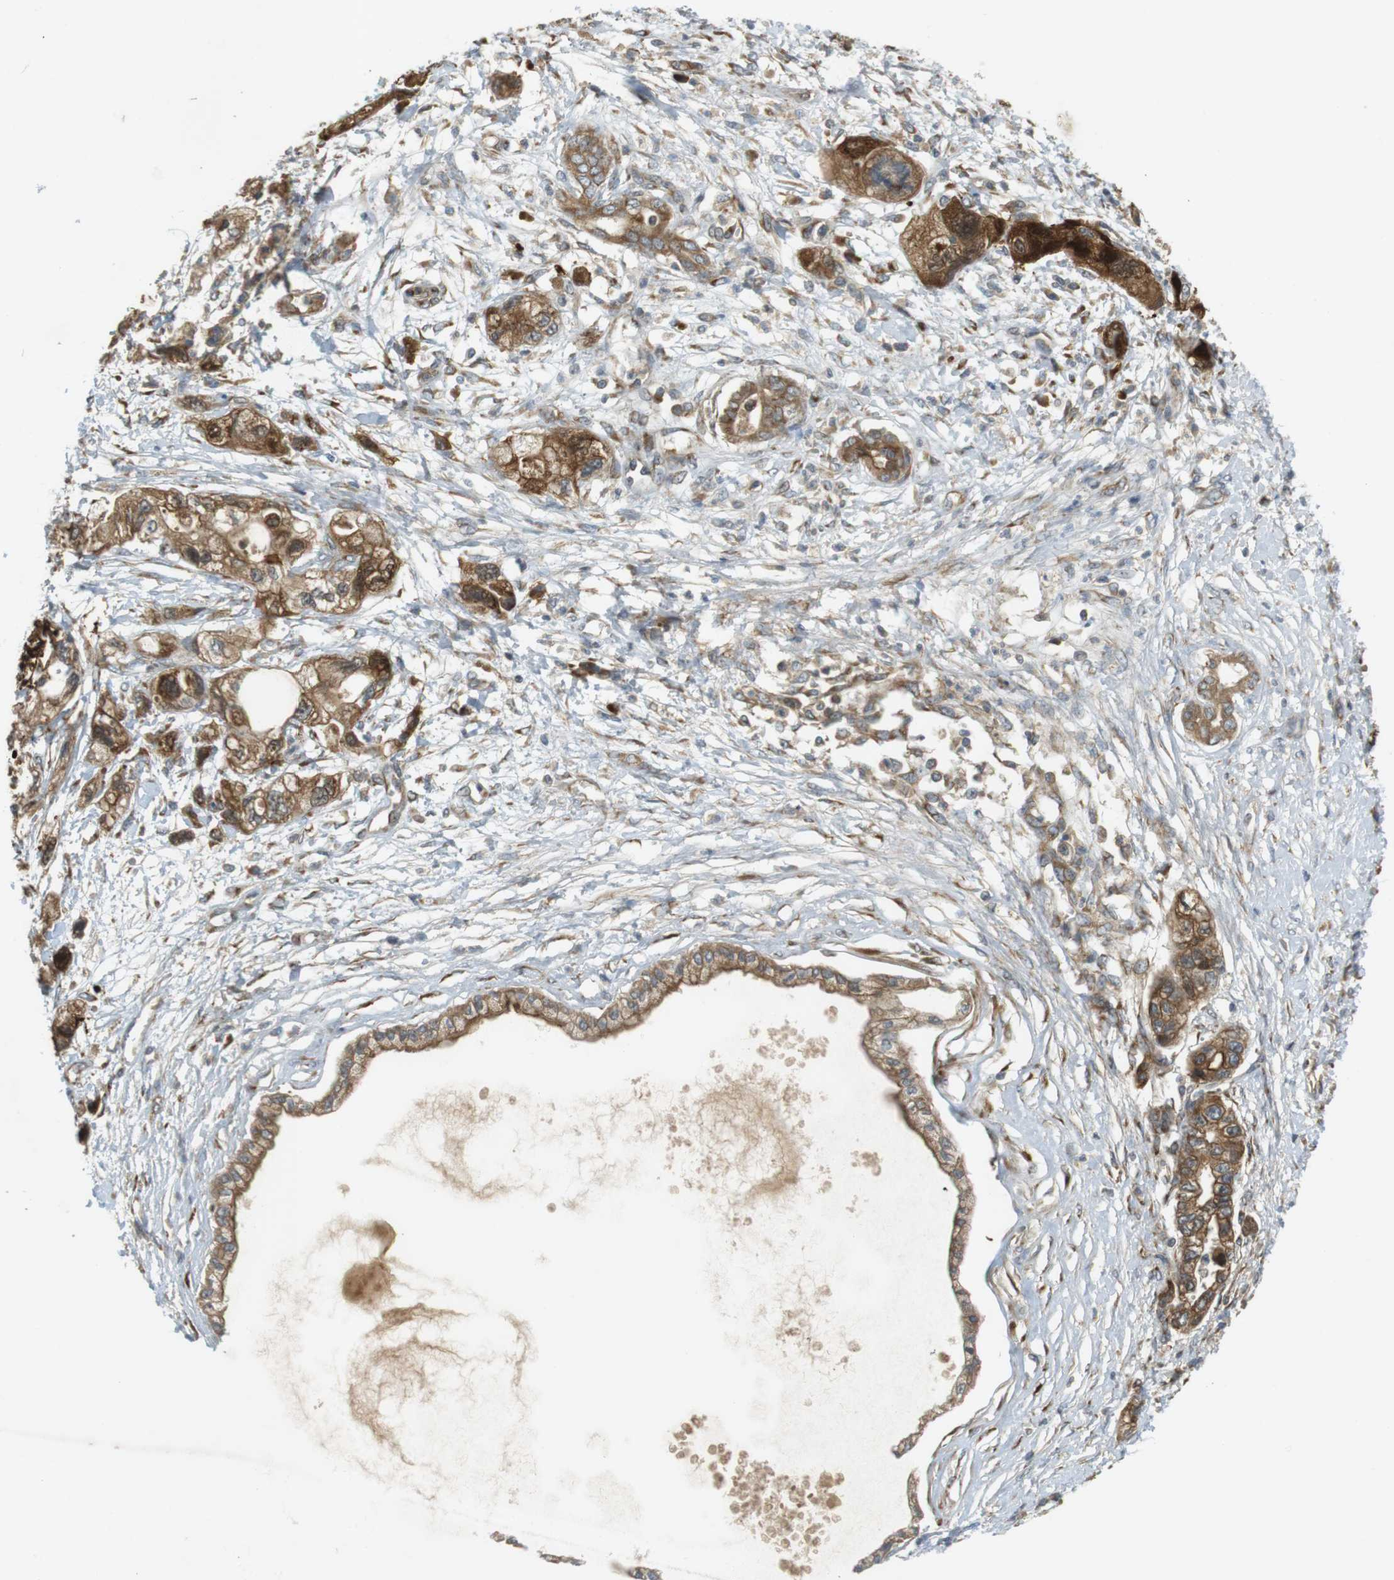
{"staining": {"intensity": "moderate", "quantity": ">75%", "location": "cytoplasmic/membranous"}, "tissue": "pancreatic cancer", "cell_type": "Tumor cells", "image_type": "cancer", "snomed": [{"axis": "morphology", "description": "Adenocarcinoma, NOS"}, {"axis": "topography", "description": "Pancreas"}], "caption": "Immunohistochemistry (IHC) (DAB (3,3'-diaminobenzidine)) staining of pancreatic cancer (adenocarcinoma) shows moderate cytoplasmic/membranous protein staining in approximately >75% of tumor cells.", "gene": "SLC41A1", "patient": {"sex": "male", "age": 82}}